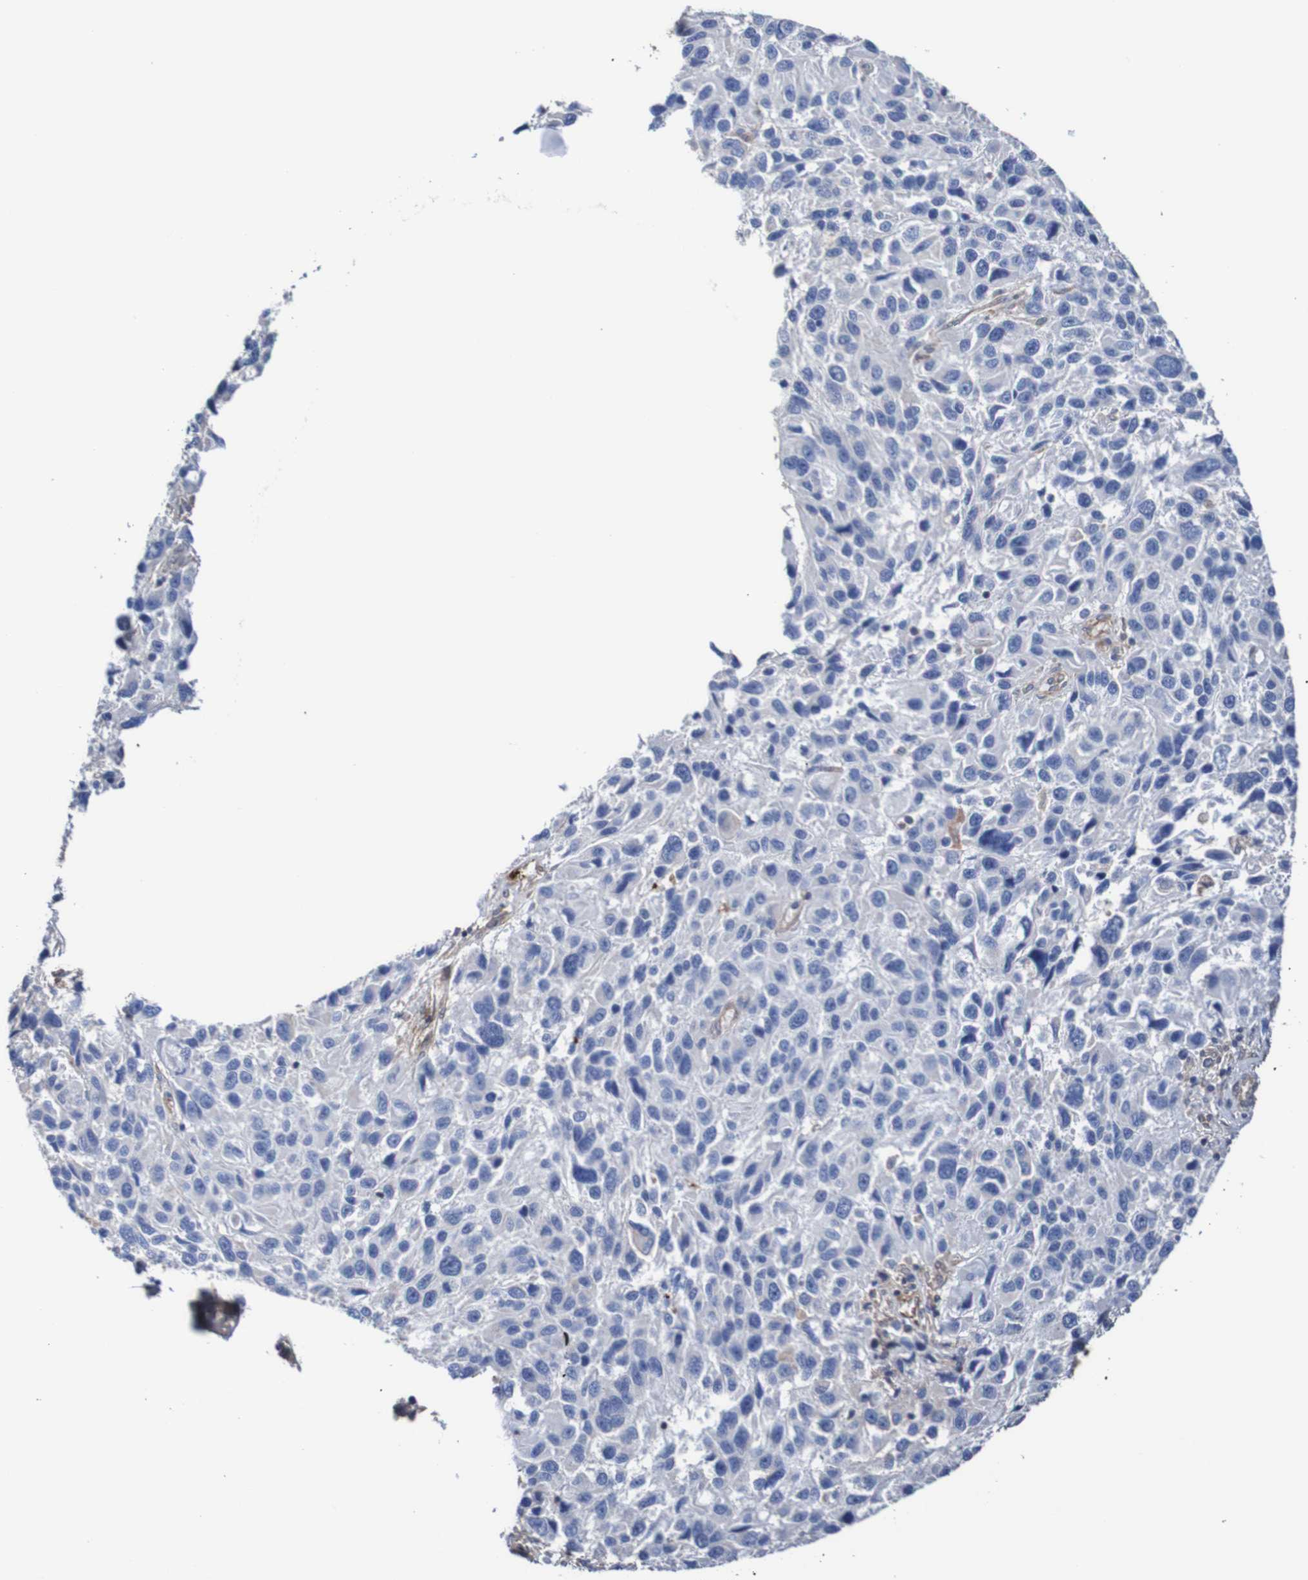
{"staining": {"intensity": "negative", "quantity": "none", "location": "none"}, "tissue": "melanoma", "cell_type": "Tumor cells", "image_type": "cancer", "snomed": [{"axis": "morphology", "description": "Malignant melanoma, NOS"}, {"axis": "topography", "description": "Skin"}], "caption": "The micrograph reveals no significant expression in tumor cells of malignant melanoma. (Brightfield microscopy of DAB immunohistochemistry (IHC) at high magnification).", "gene": "RIGI", "patient": {"sex": "male", "age": 53}}